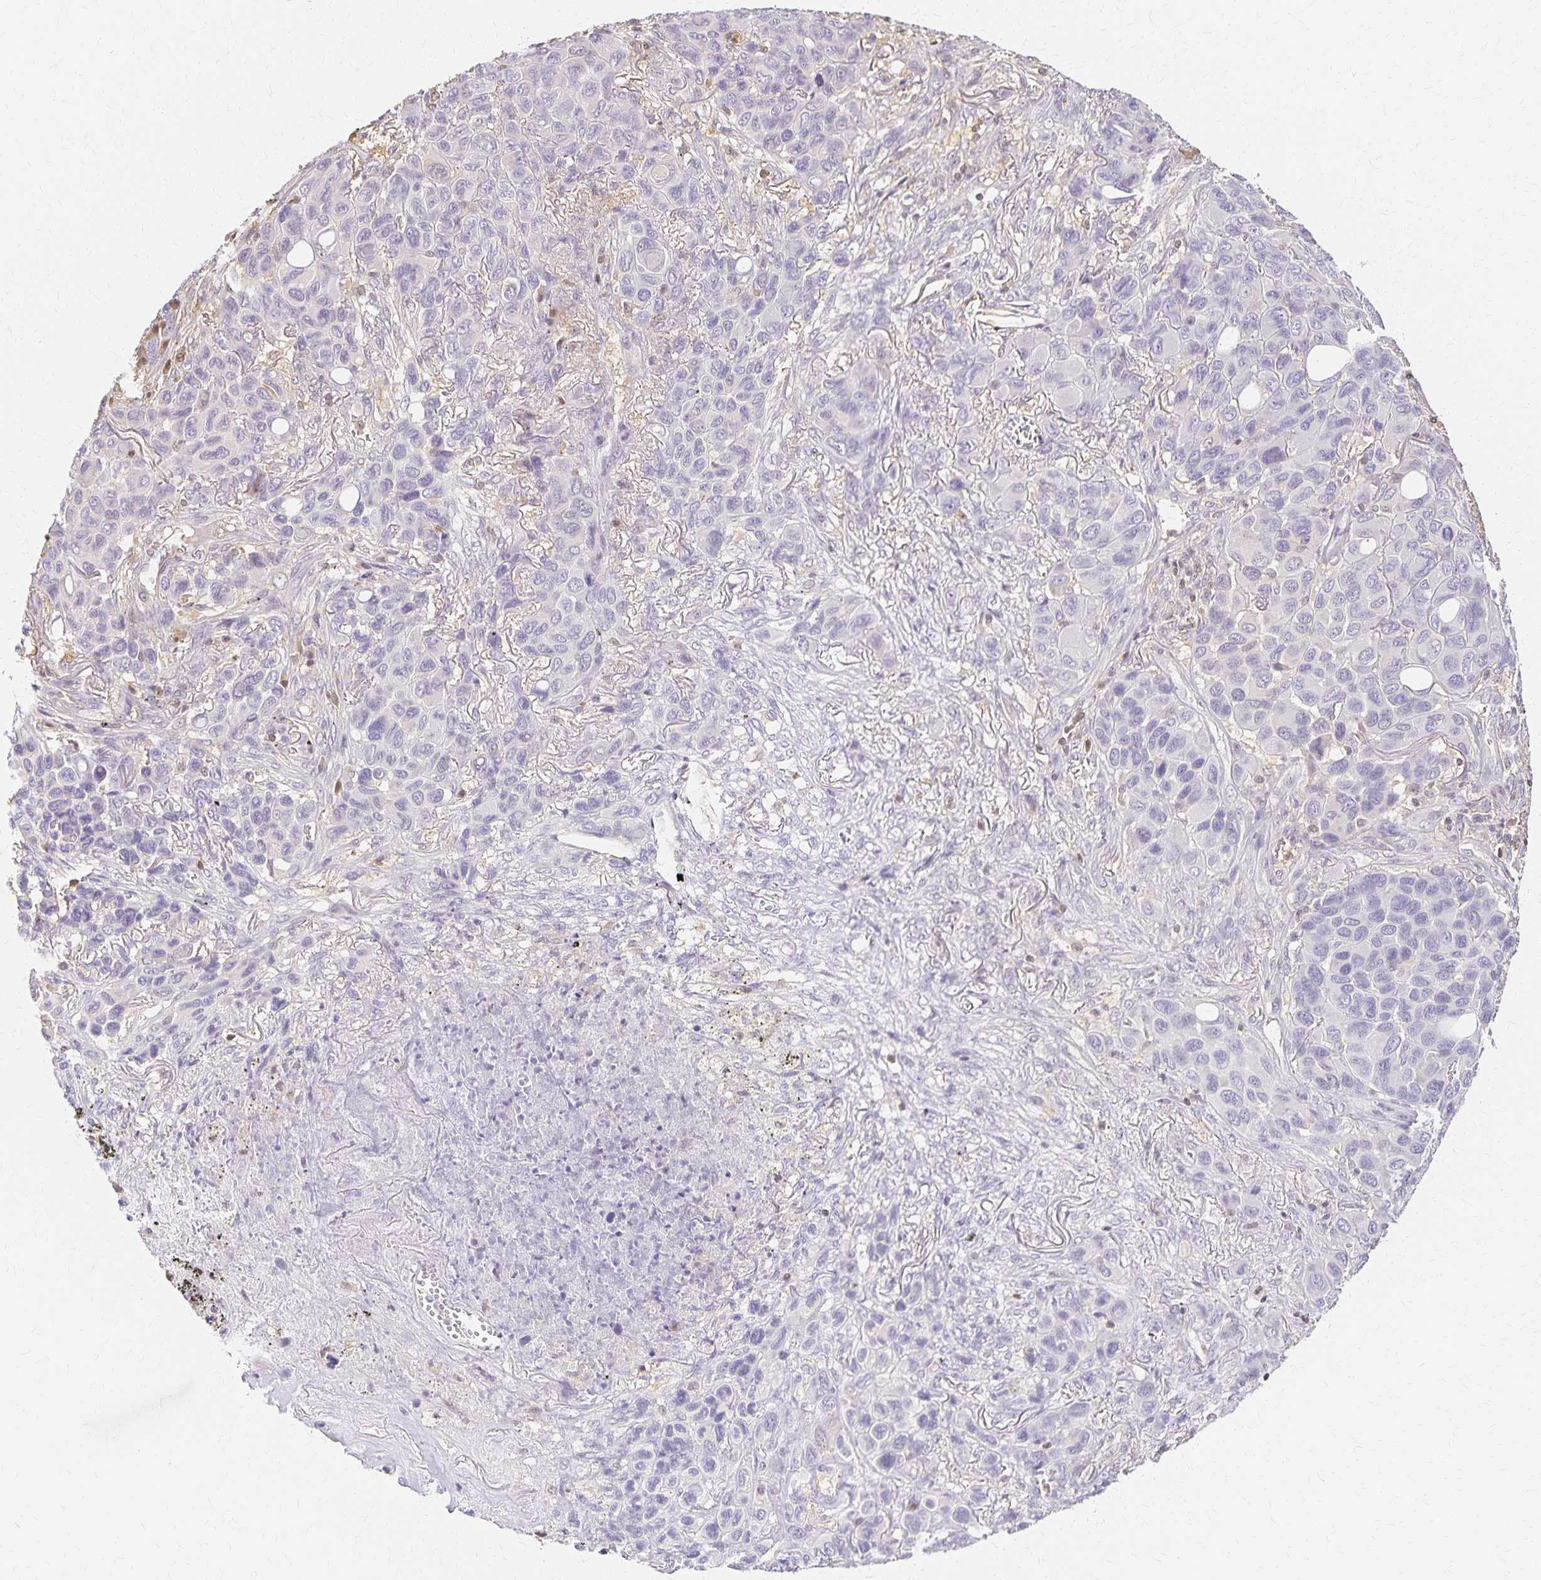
{"staining": {"intensity": "negative", "quantity": "none", "location": "none"}, "tissue": "melanoma", "cell_type": "Tumor cells", "image_type": "cancer", "snomed": [{"axis": "morphology", "description": "Malignant melanoma, Metastatic site"}, {"axis": "topography", "description": "Lung"}], "caption": "There is no significant expression in tumor cells of melanoma.", "gene": "AZGP1", "patient": {"sex": "male", "age": 48}}